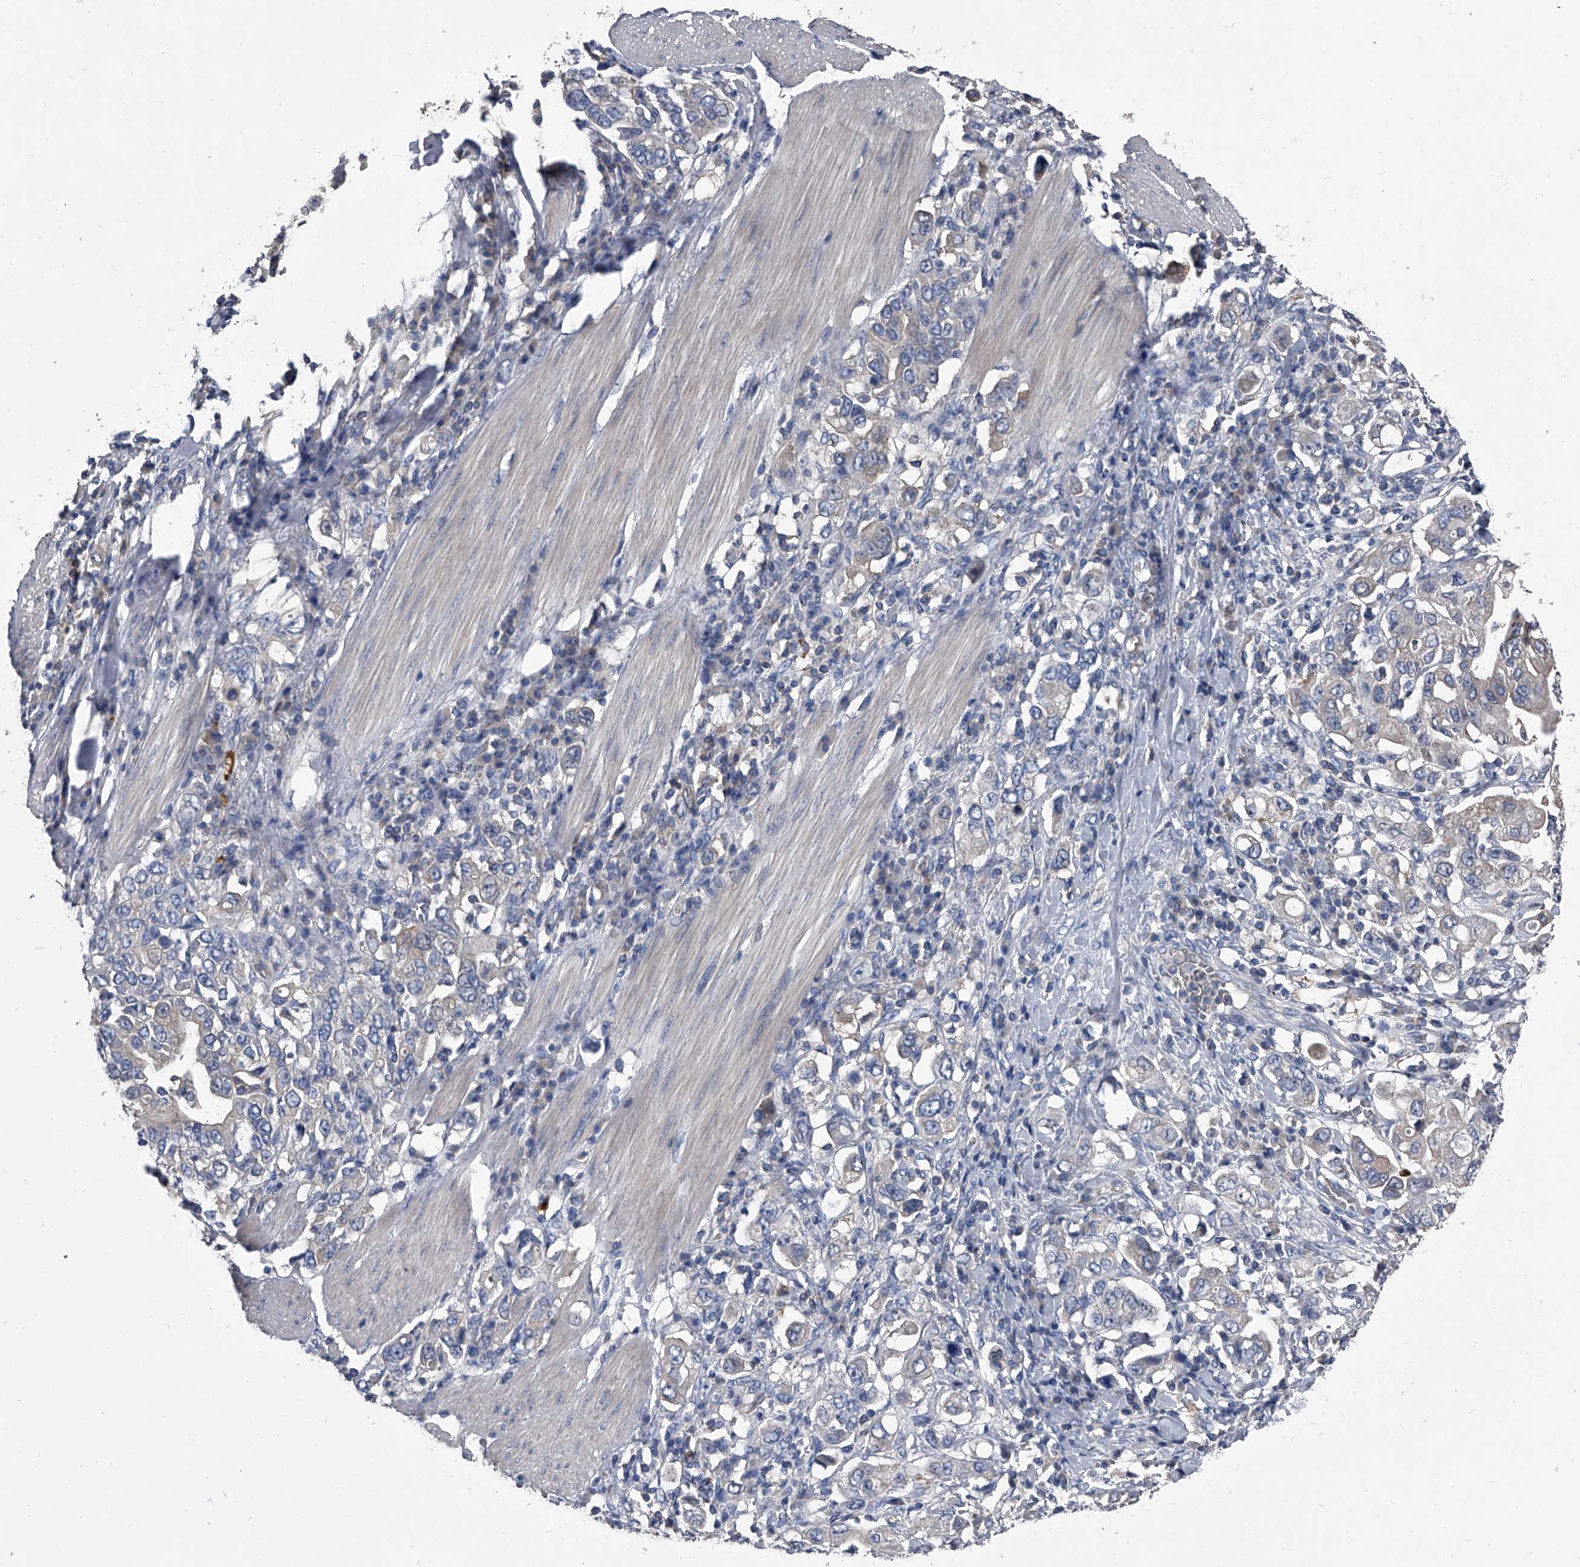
{"staining": {"intensity": "negative", "quantity": "none", "location": "none"}, "tissue": "stomach cancer", "cell_type": "Tumor cells", "image_type": "cancer", "snomed": [{"axis": "morphology", "description": "Adenocarcinoma, NOS"}, {"axis": "topography", "description": "Stomach, upper"}], "caption": "DAB immunohistochemical staining of adenocarcinoma (stomach) demonstrates no significant positivity in tumor cells. The staining was performed using DAB to visualize the protein expression in brown, while the nuclei were stained in blue with hematoxylin (Magnification: 20x).", "gene": "KIF13A", "patient": {"sex": "male", "age": 62}}